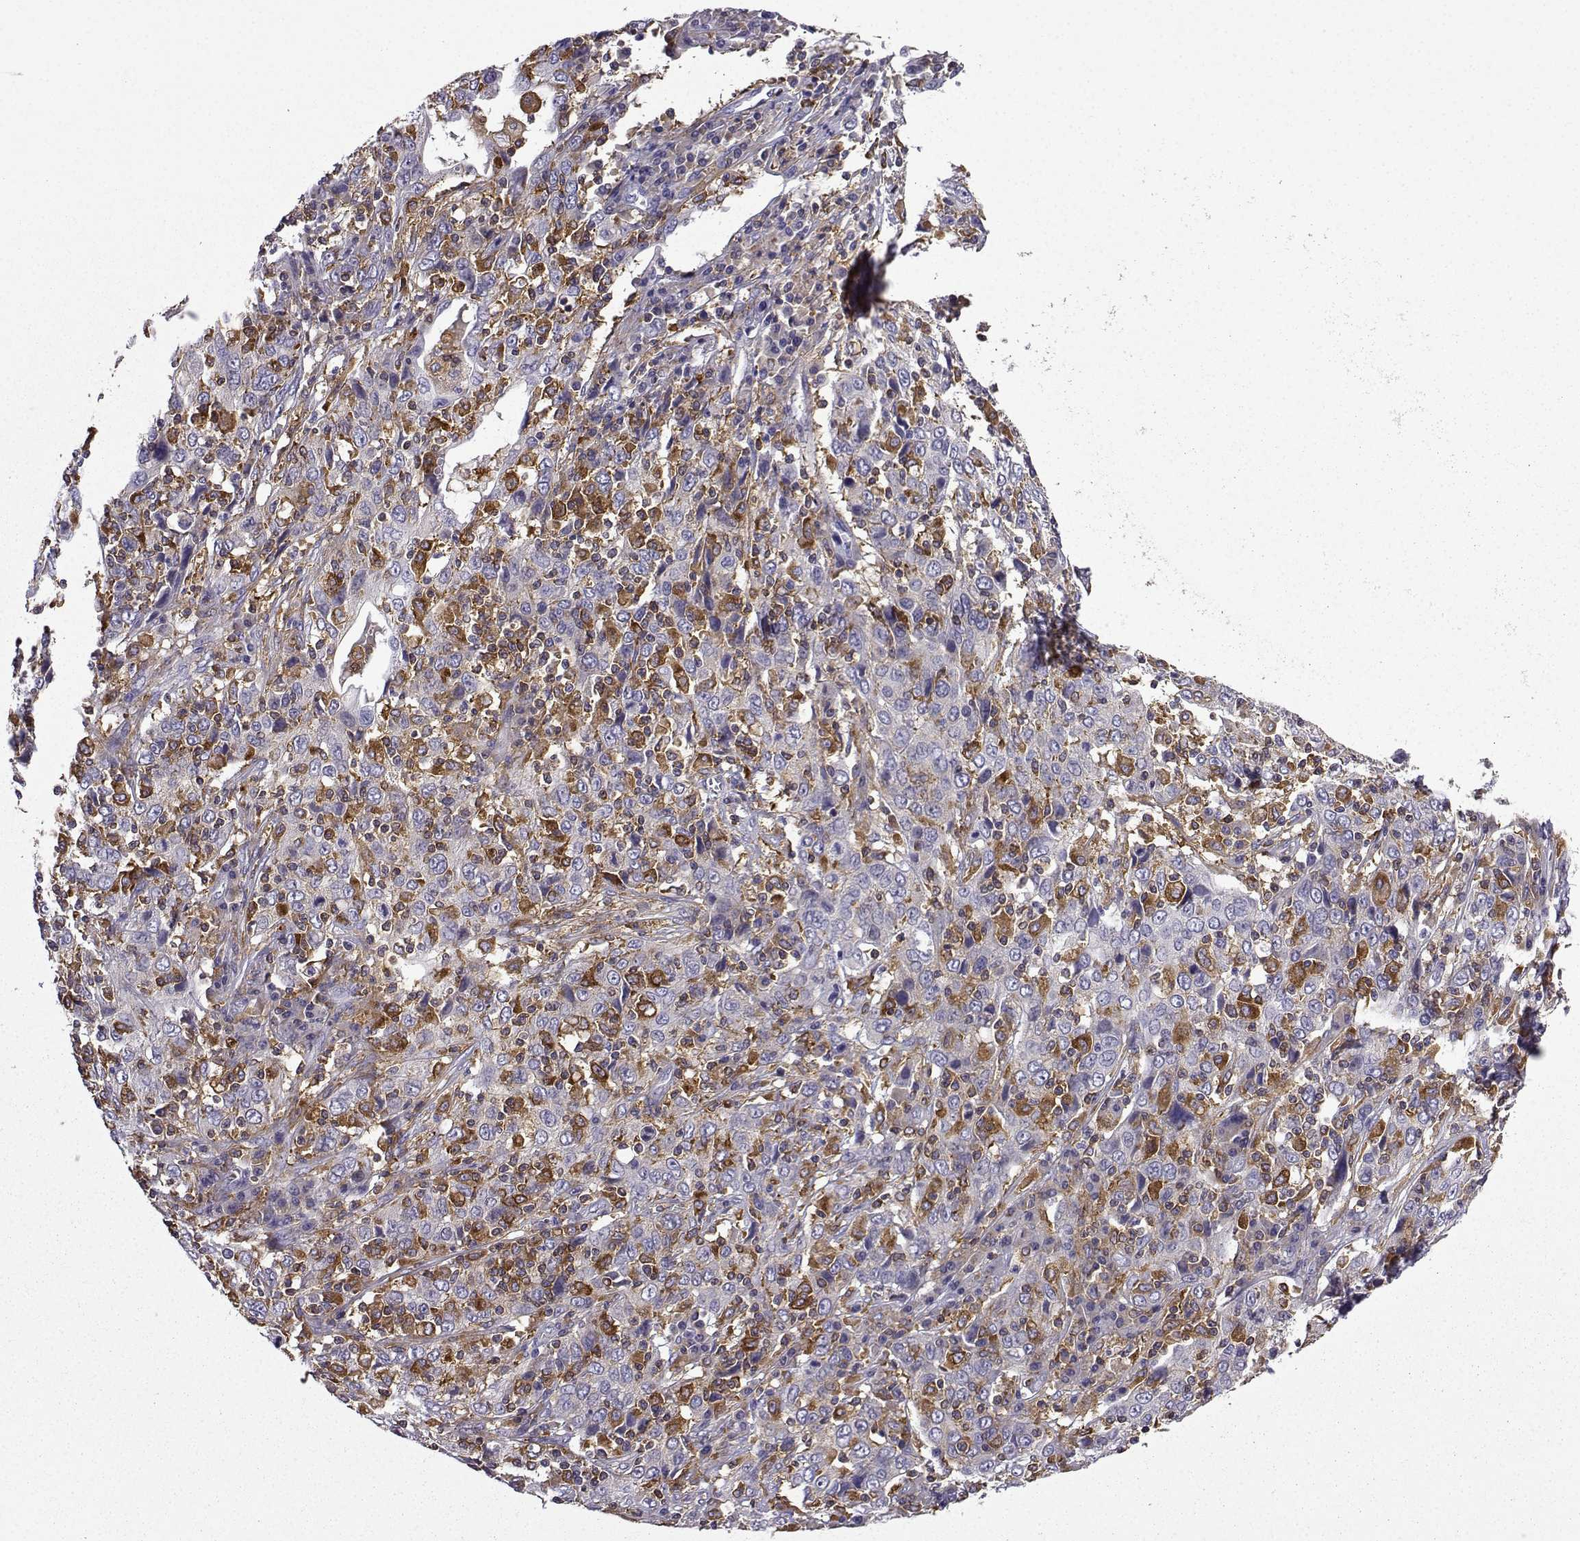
{"staining": {"intensity": "negative", "quantity": "none", "location": "none"}, "tissue": "cervical cancer", "cell_type": "Tumor cells", "image_type": "cancer", "snomed": [{"axis": "morphology", "description": "Squamous cell carcinoma, NOS"}, {"axis": "topography", "description": "Cervix"}], "caption": "A photomicrograph of cervical squamous cell carcinoma stained for a protein demonstrates no brown staining in tumor cells.", "gene": "DOCK10", "patient": {"sex": "female", "age": 46}}